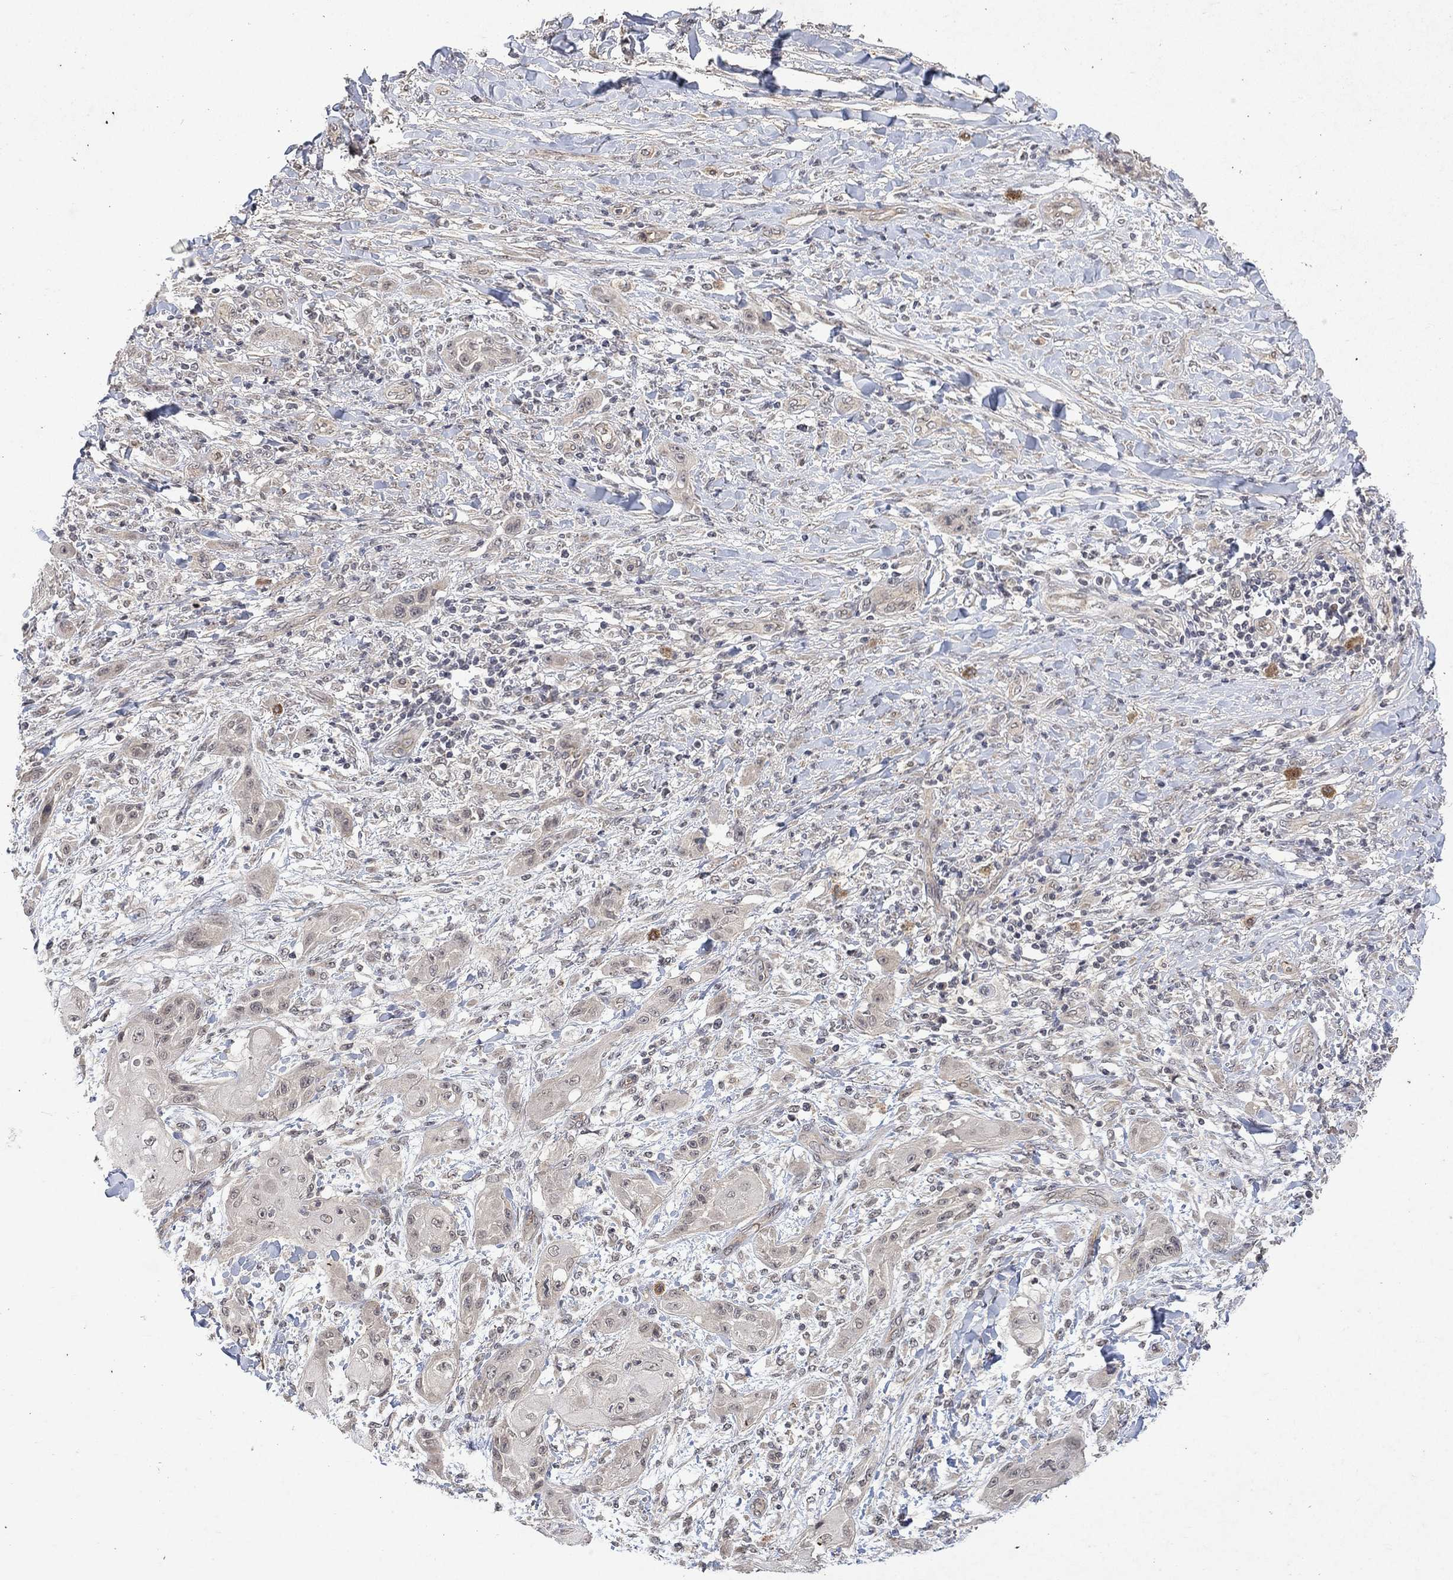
{"staining": {"intensity": "negative", "quantity": "none", "location": "none"}, "tissue": "skin cancer", "cell_type": "Tumor cells", "image_type": "cancer", "snomed": [{"axis": "morphology", "description": "Squamous cell carcinoma, NOS"}, {"axis": "topography", "description": "Skin"}], "caption": "Immunohistochemistry of human skin cancer (squamous cell carcinoma) shows no expression in tumor cells. (IHC, brightfield microscopy, high magnification).", "gene": "GRIN2D", "patient": {"sex": "male", "age": 62}}